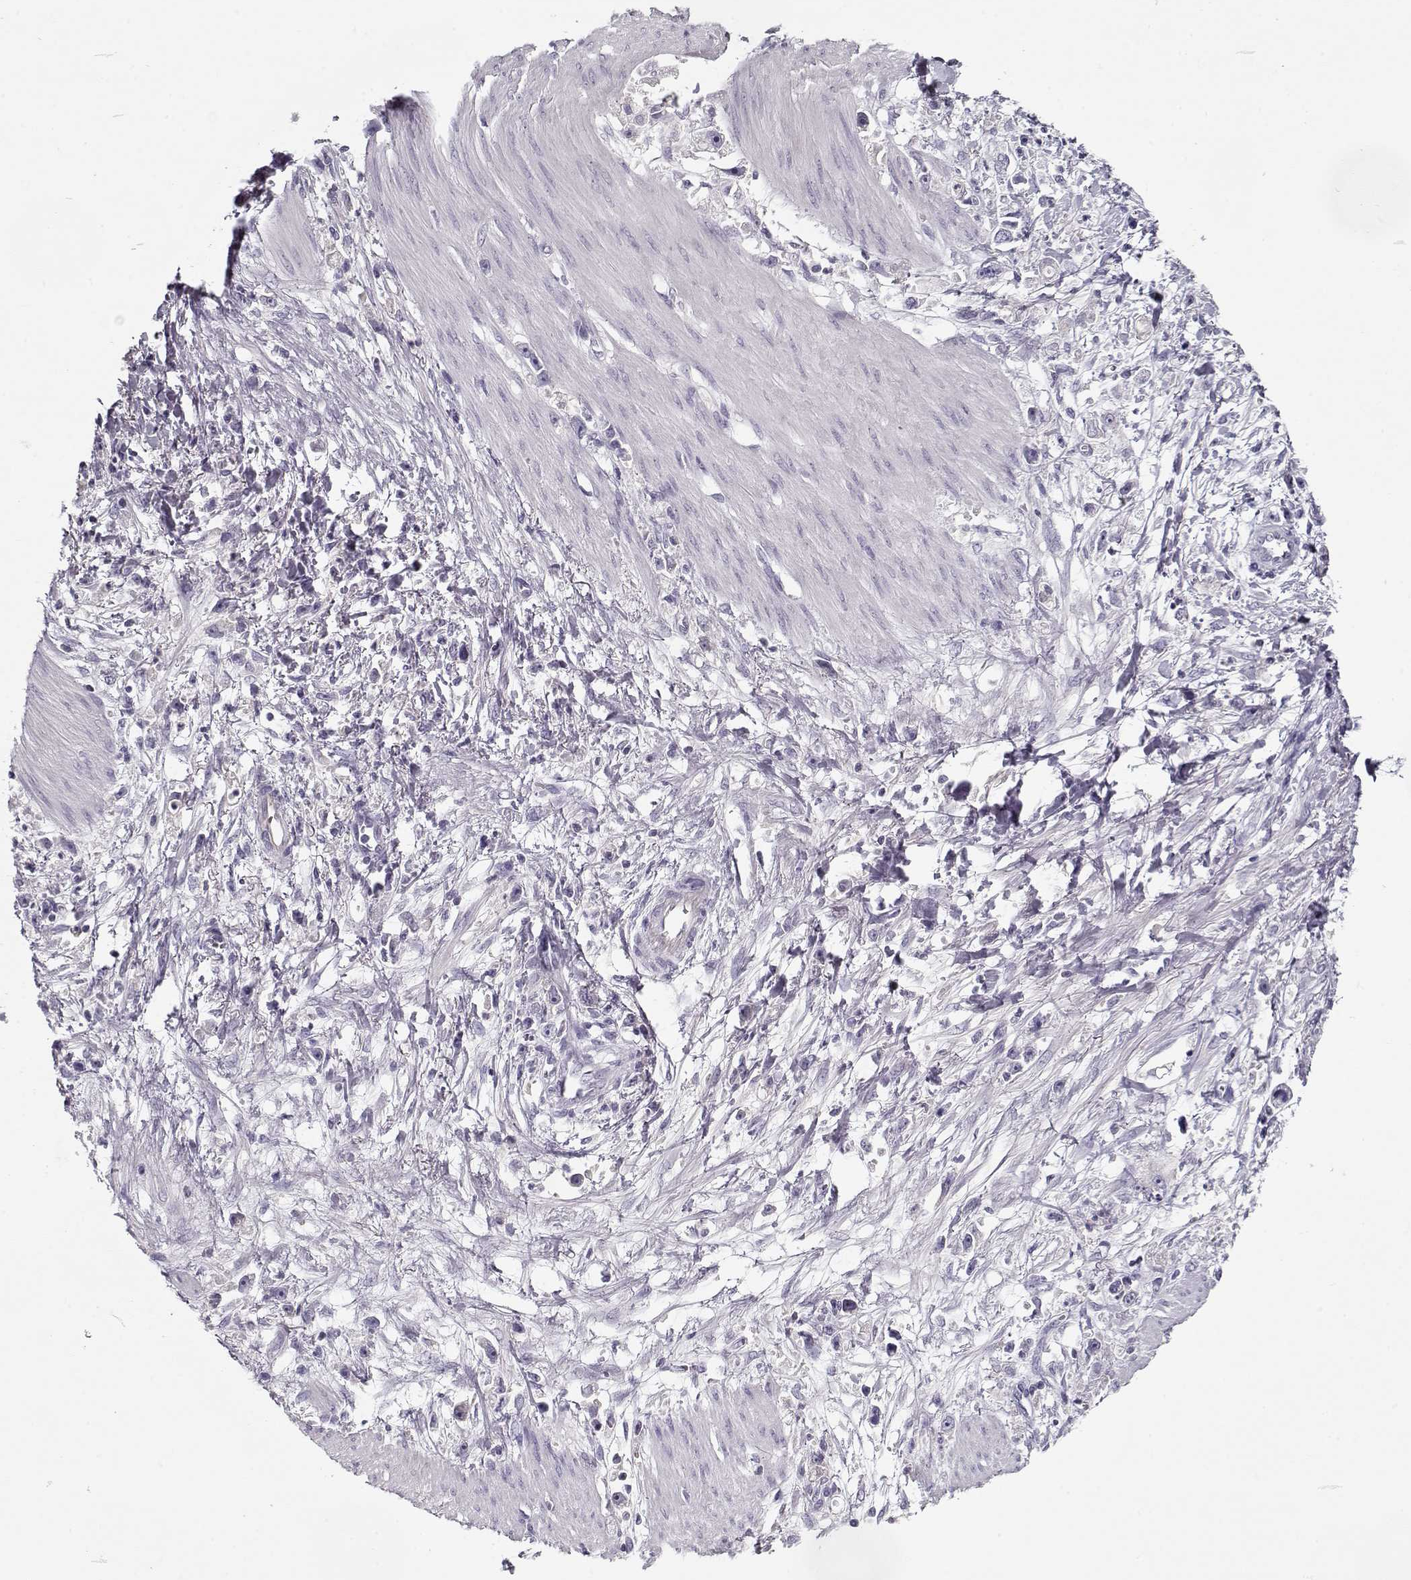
{"staining": {"intensity": "negative", "quantity": "none", "location": "none"}, "tissue": "stomach cancer", "cell_type": "Tumor cells", "image_type": "cancer", "snomed": [{"axis": "morphology", "description": "Adenocarcinoma, NOS"}, {"axis": "topography", "description": "Stomach"}], "caption": "DAB immunohistochemical staining of stomach cancer shows no significant expression in tumor cells. Brightfield microscopy of IHC stained with DAB (brown) and hematoxylin (blue), captured at high magnification.", "gene": "CCDC136", "patient": {"sex": "female", "age": 59}}